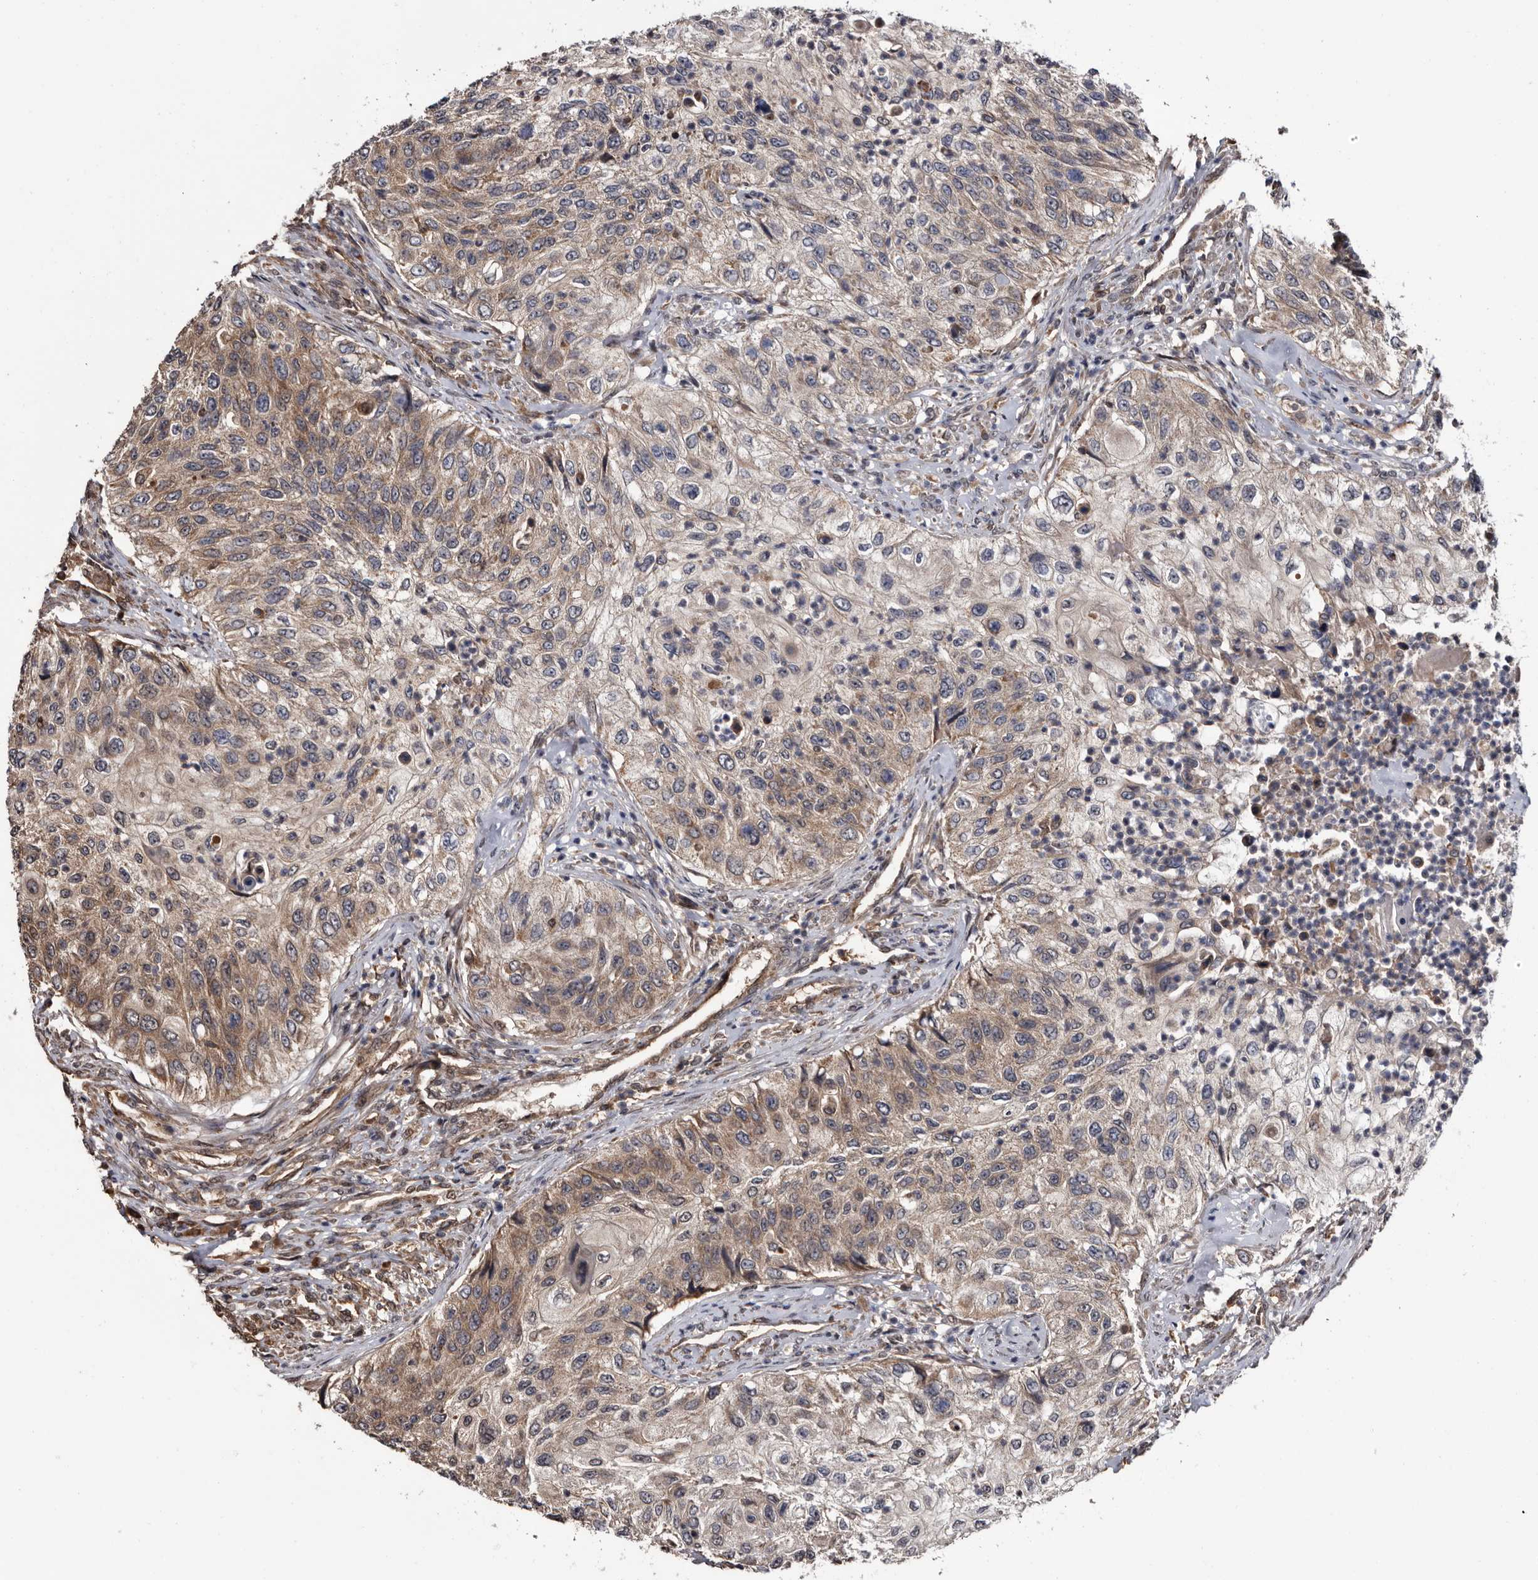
{"staining": {"intensity": "moderate", "quantity": "25%-75%", "location": "cytoplasmic/membranous"}, "tissue": "urothelial cancer", "cell_type": "Tumor cells", "image_type": "cancer", "snomed": [{"axis": "morphology", "description": "Urothelial carcinoma, High grade"}, {"axis": "topography", "description": "Urinary bladder"}], "caption": "This is a photomicrograph of immunohistochemistry (IHC) staining of urothelial cancer, which shows moderate staining in the cytoplasmic/membranous of tumor cells.", "gene": "TTI2", "patient": {"sex": "female", "age": 60}}